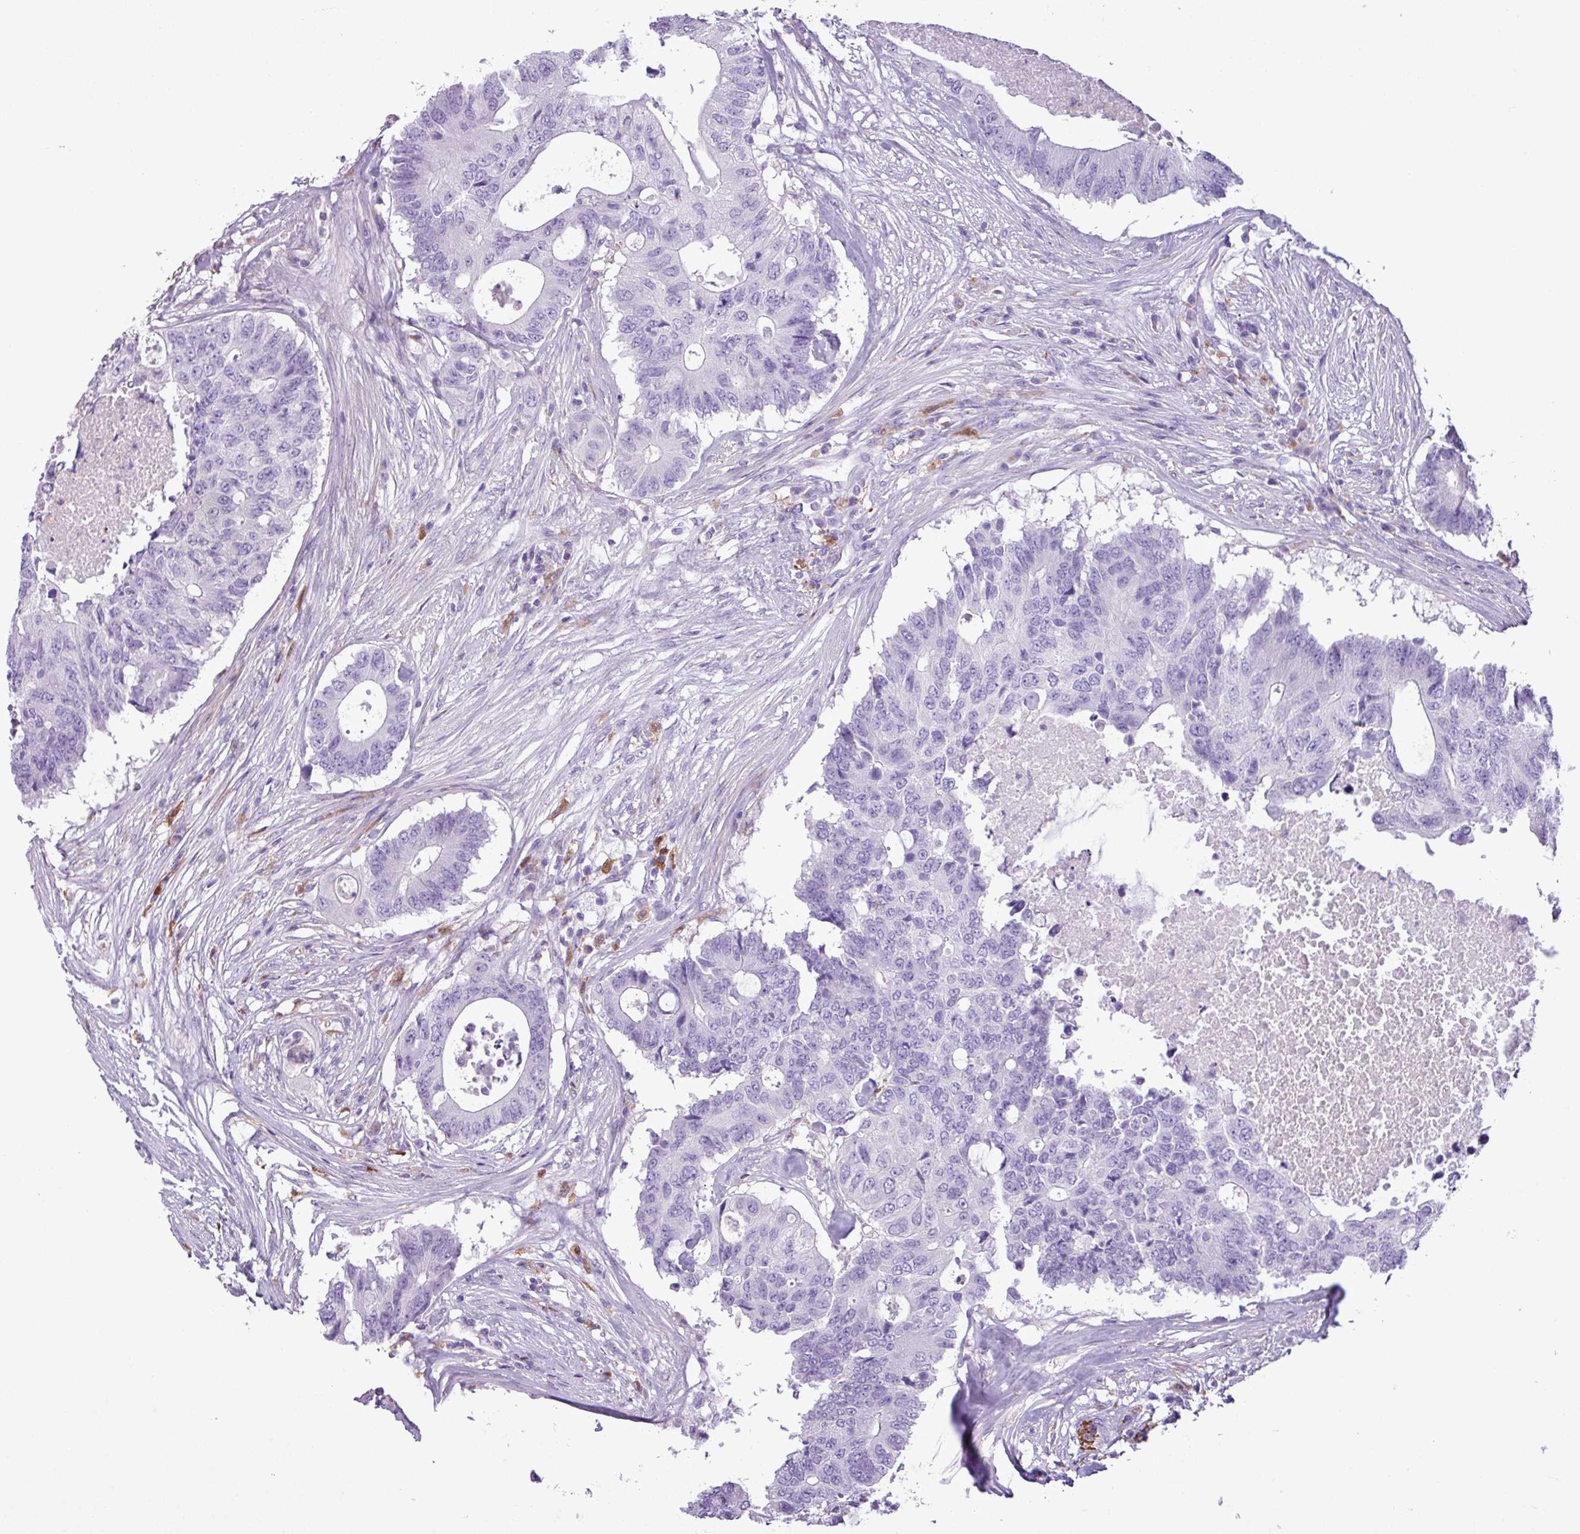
{"staining": {"intensity": "negative", "quantity": "none", "location": "none"}, "tissue": "colorectal cancer", "cell_type": "Tumor cells", "image_type": "cancer", "snomed": [{"axis": "morphology", "description": "Adenocarcinoma, NOS"}, {"axis": "topography", "description": "Colon"}], "caption": "Immunohistochemical staining of human adenocarcinoma (colorectal) shows no significant positivity in tumor cells.", "gene": "TMEM200C", "patient": {"sex": "male", "age": 71}}